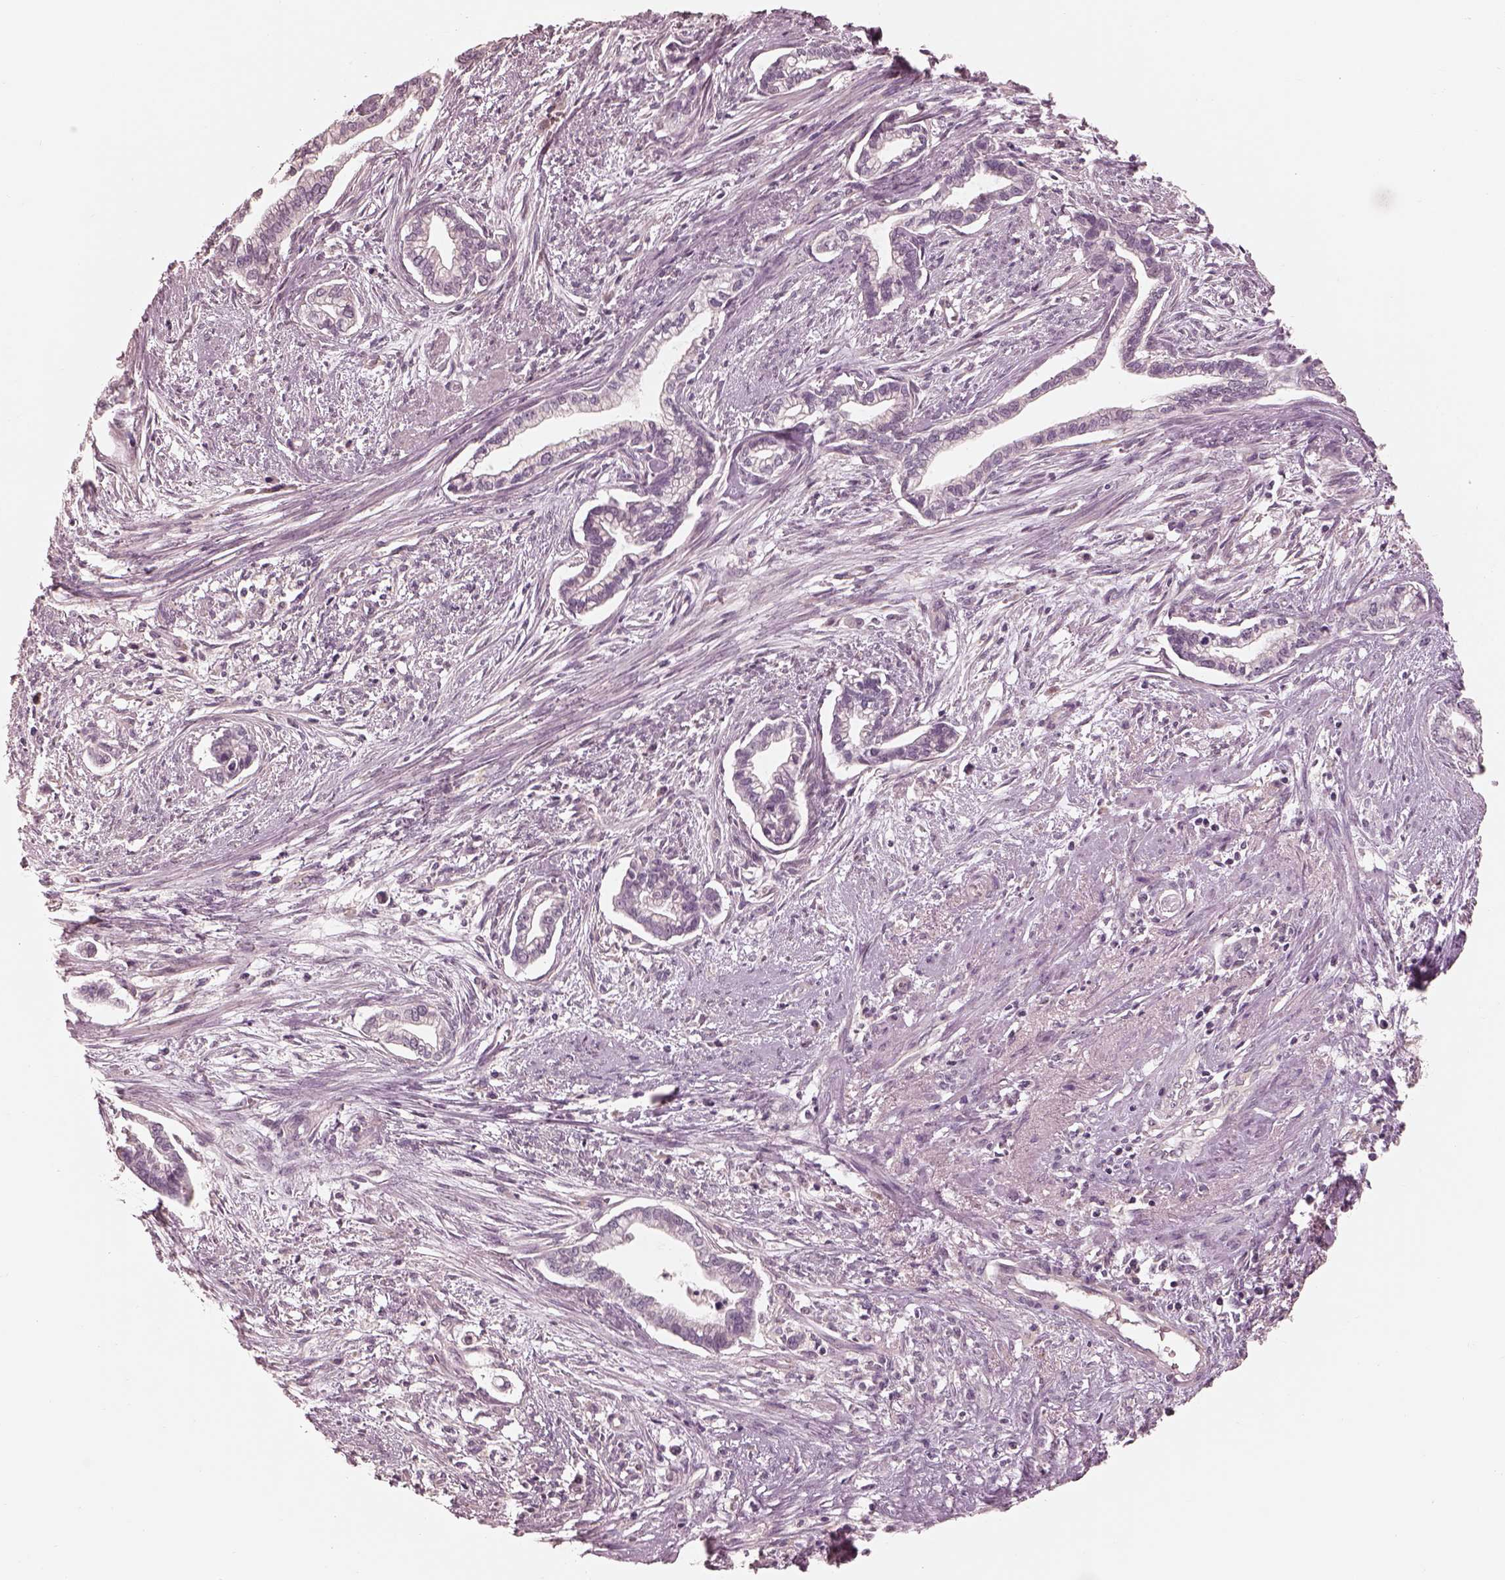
{"staining": {"intensity": "negative", "quantity": "none", "location": "none"}, "tissue": "cervical cancer", "cell_type": "Tumor cells", "image_type": "cancer", "snomed": [{"axis": "morphology", "description": "Adenocarcinoma, NOS"}, {"axis": "topography", "description": "Cervix"}], "caption": "DAB immunohistochemical staining of human cervical cancer reveals no significant positivity in tumor cells.", "gene": "PRKACG", "patient": {"sex": "female", "age": 62}}